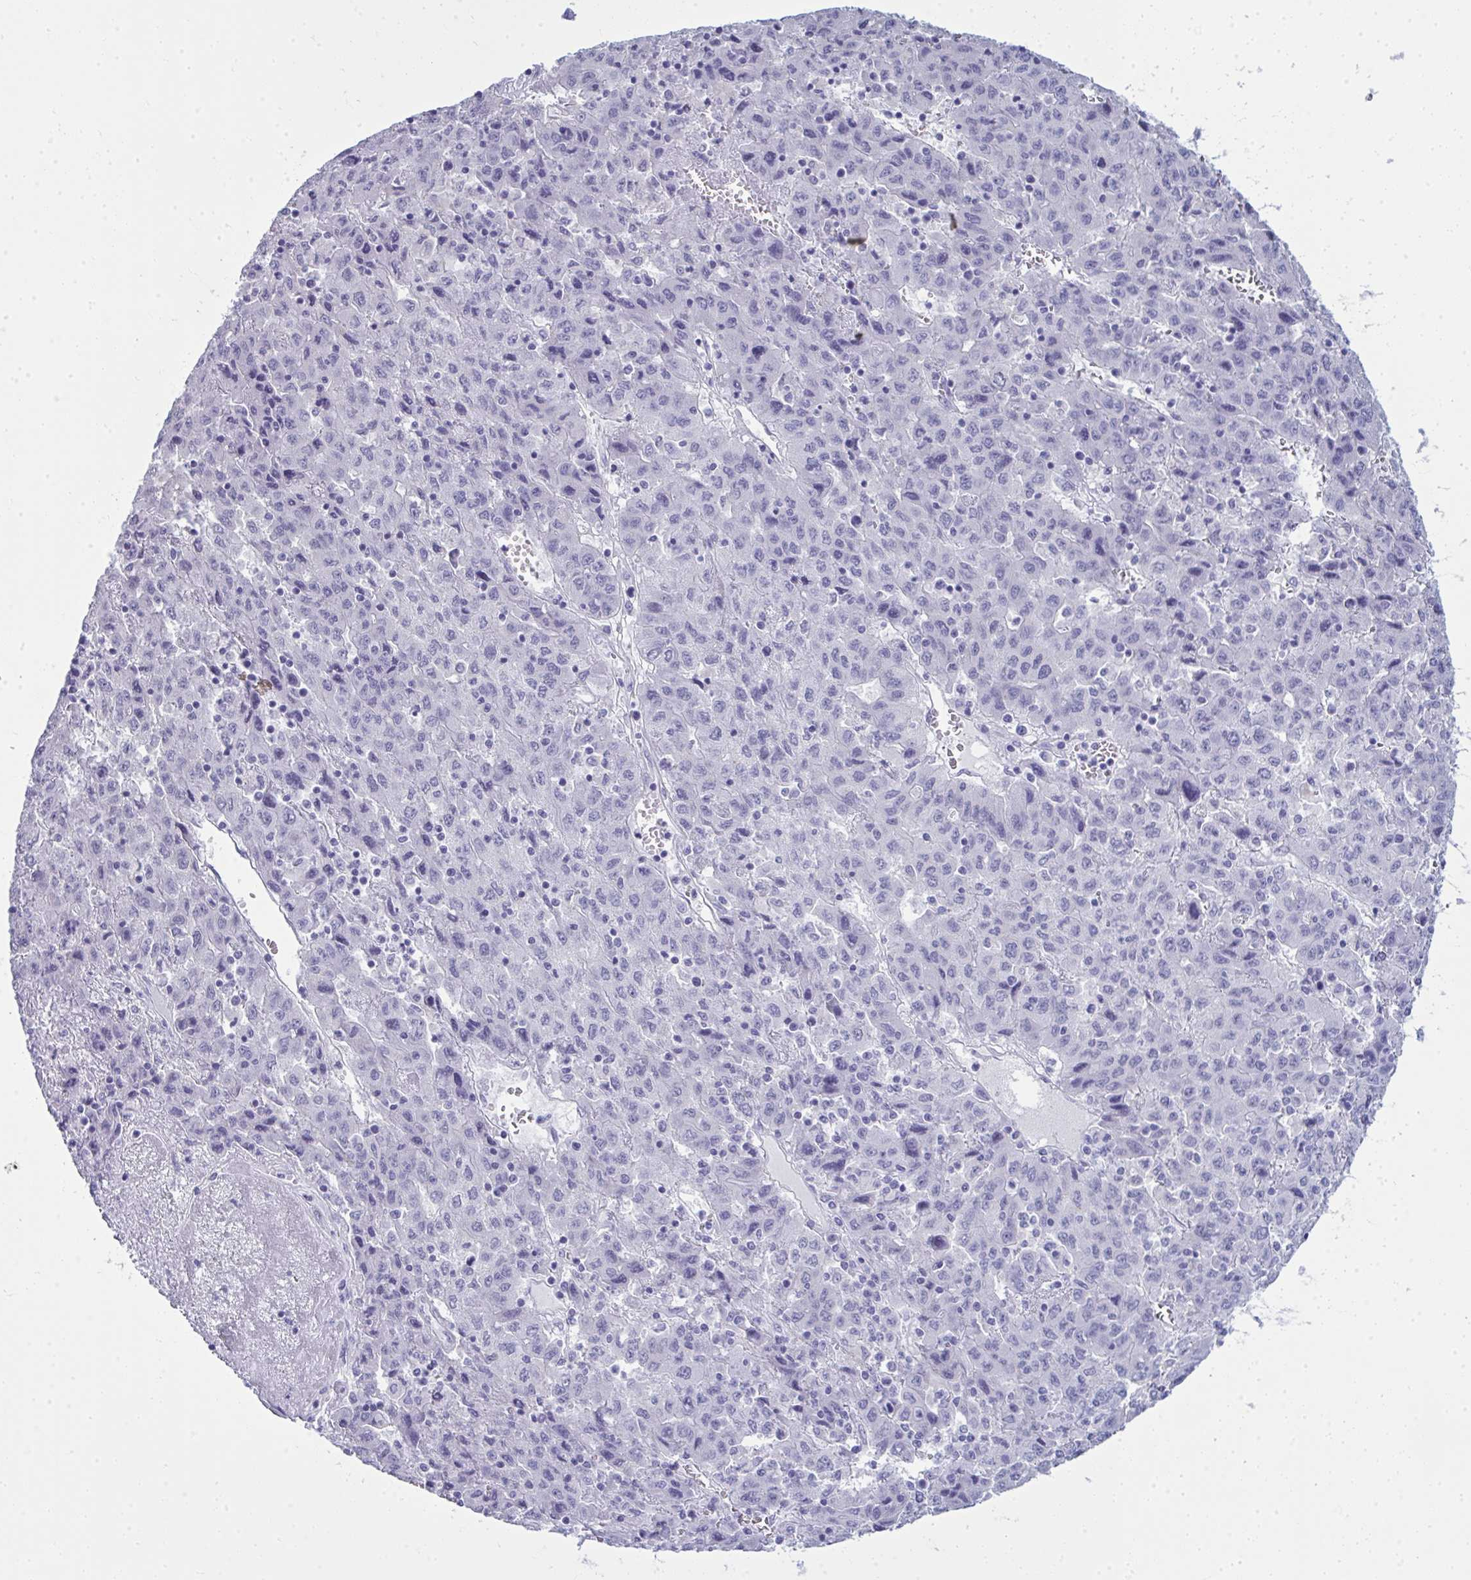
{"staining": {"intensity": "negative", "quantity": "none", "location": "none"}, "tissue": "liver cancer", "cell_type": "Tumor cells", "image_type": "cancer", "snomed": [{"axis": "morphology", "description": "Carcinoma, Hepatocellular, NOS"}, {"axis": "topography", "description": "Liver"}], "caption": "Protein analysis of liver cancer (hepatocellular carcinoma) shows no significant expression in tumor cells.", "gene": "QDPR", "patient": {"sex": "female", "age": 53}}